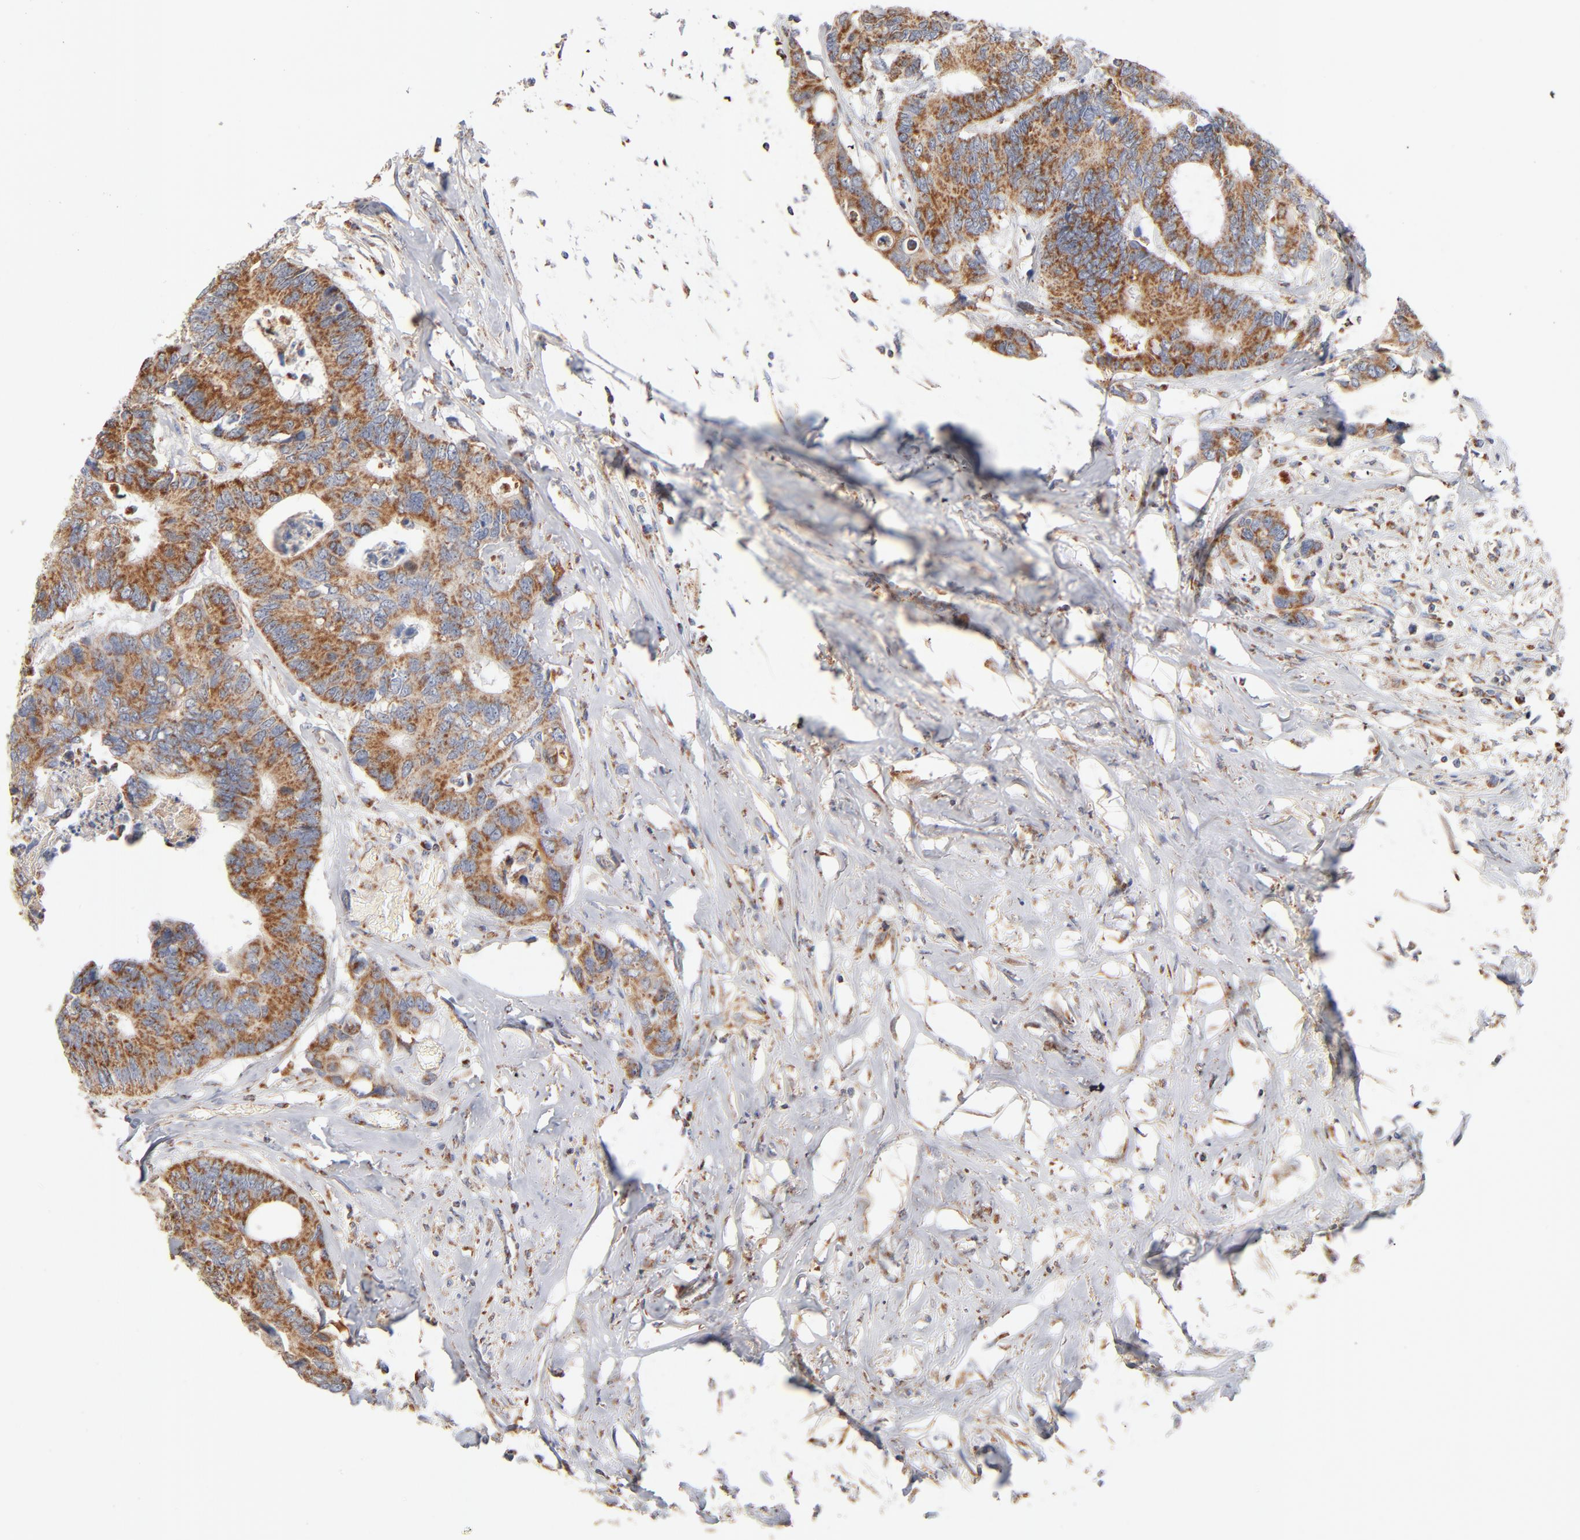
{"staining": {"intensity": "moderate", "quantity": ">75%", "location": "cytoplasmic/membranous"}, "tissue": "colorectal cancer", "cell_type": "Tumor cells", "image_type": "cancer", "snomed": [{"axis": "morphology", "description": "Adenocarcinoma, NOS"}, {"axis": "topography", "description": "Rectum"}], "caption": "The micrograph exhibits a brown stain indicating the presence of a protein in the cytoplasmic/membranous of tumor cells in colorectal cancer.", "gene": "UQCRC1", "patient": {"sex": "male", "age": 55}}